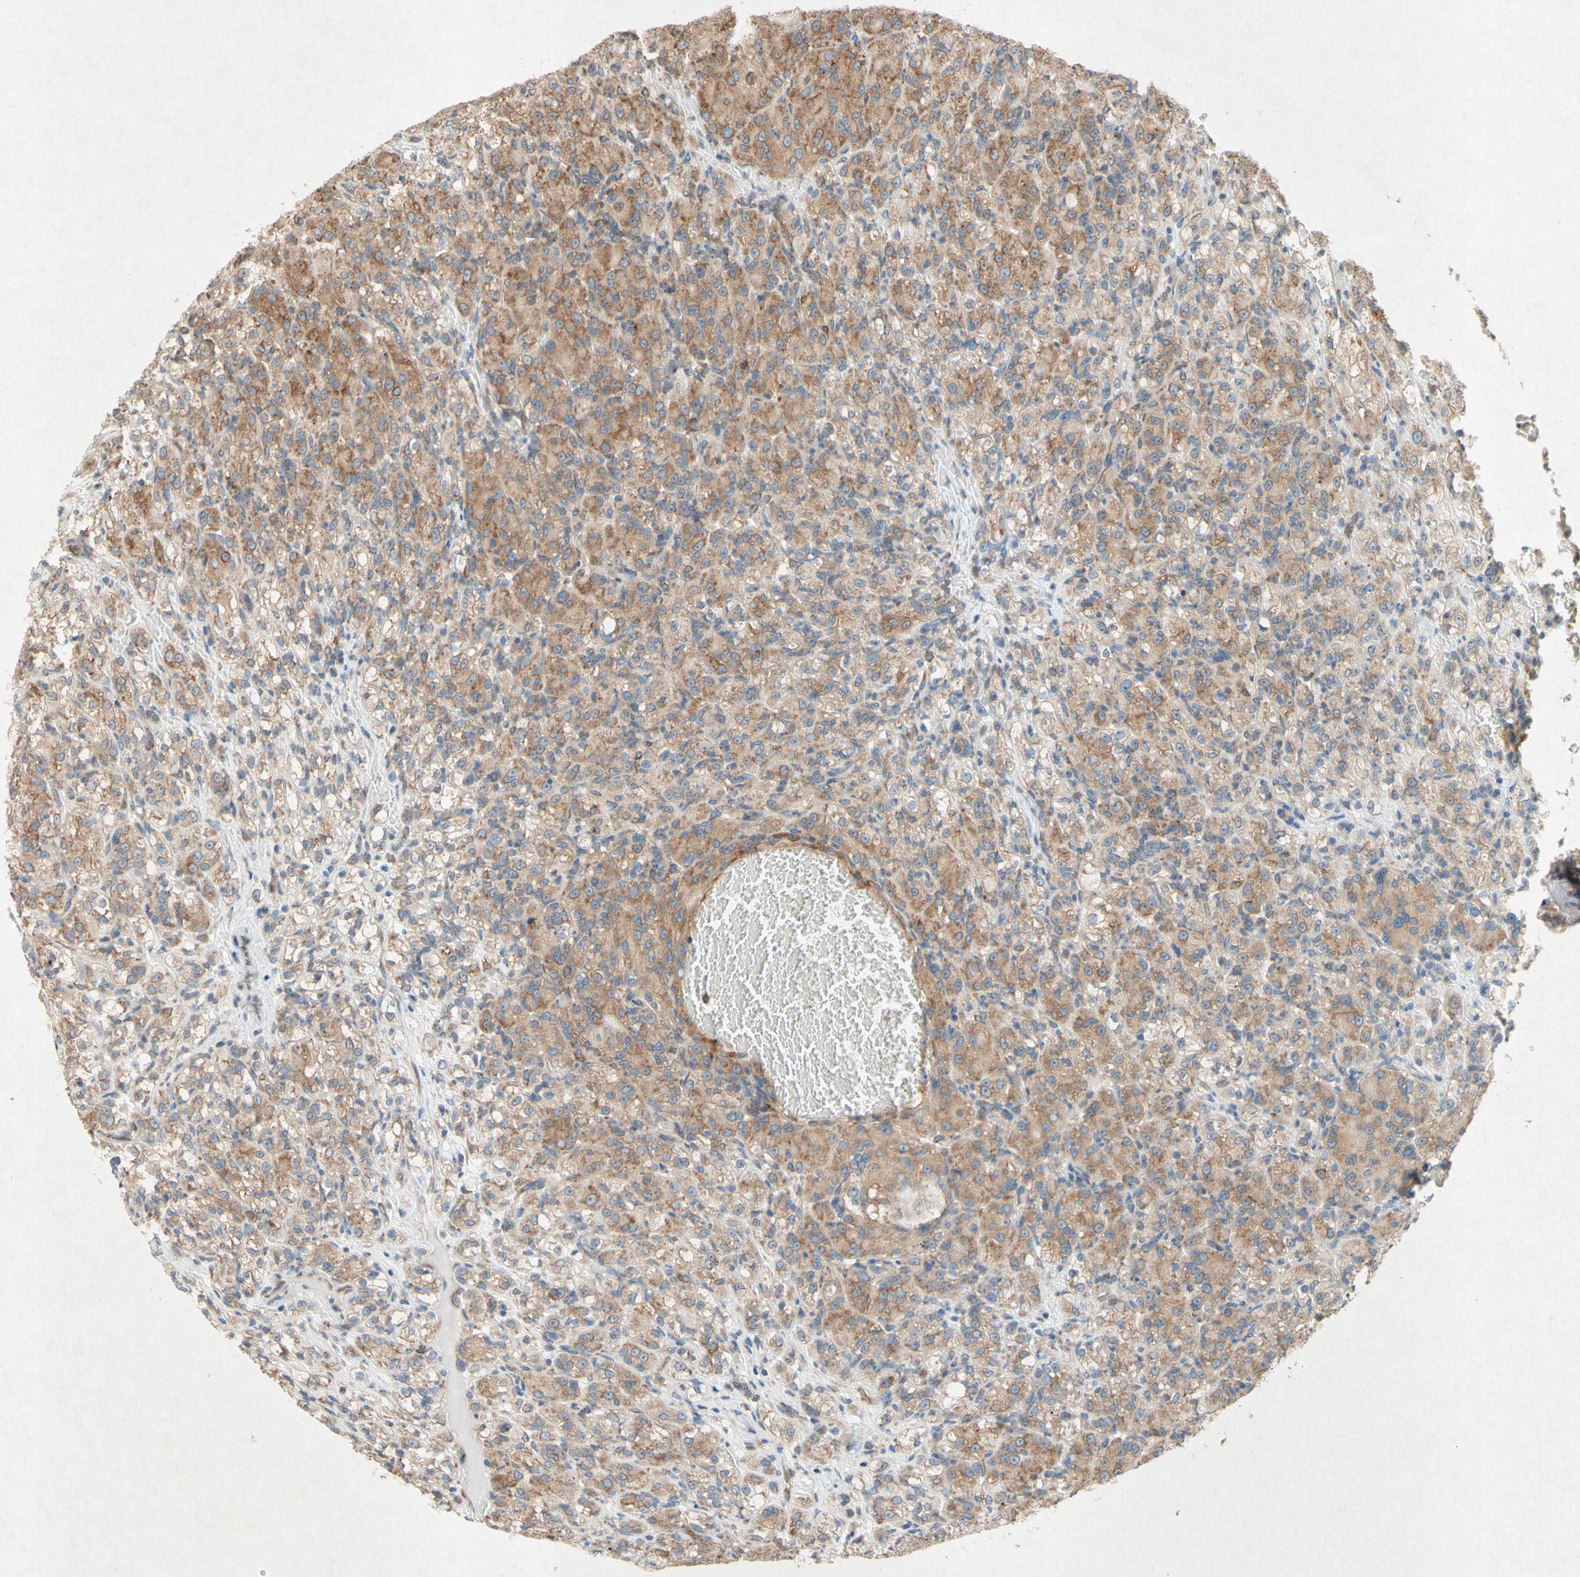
{"staining": {"intensity": "moderate", "quantity": ">75%", "location": "cytoplasmic/membranous"}, "tissue": "renal cancer", "cell_type": "Tumor cells", "image_type": "cancer", "snomed": [{"axis": "morphology", "description": "Adenocarcinoma, NOS"}, {"axis": "topography", "description": "Kidney"}], "caption": "An immunohistochemistry (IHC) photomicrograph of tumor tissue is shown. Protein staining in brown shows moderate cytoplasmic/membranous positivity in renal cancer (adenocarcinoma) within tumor cells. Immunohistochemistry (ihc) stains the protein of interest in brown and the nuclei are stained blue.", "gene": "PABPC1", "patient": {"sex": "male", "age": 61}}